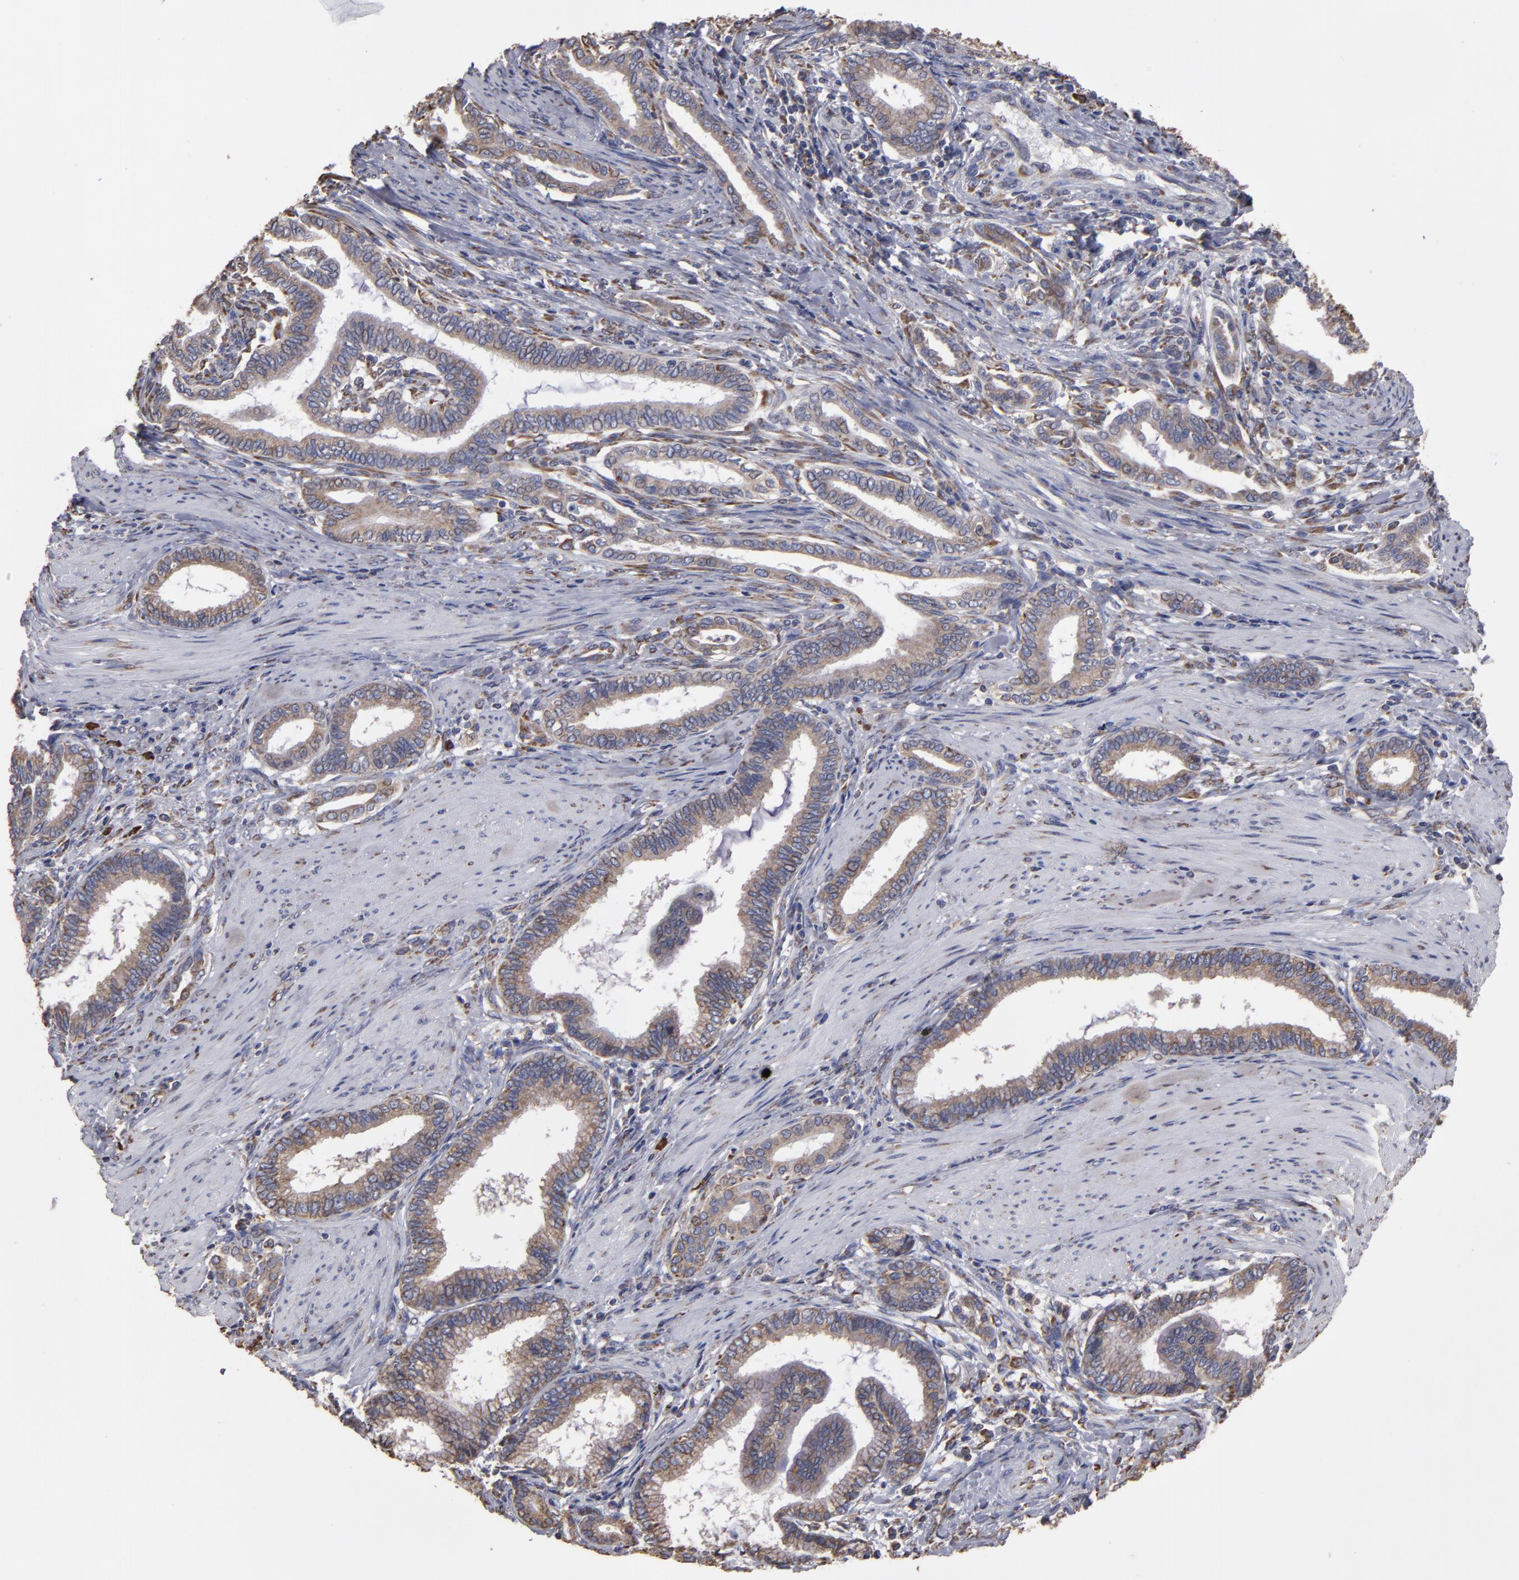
{"staining": {"intensity": "weak", "quantity": ">75%", "location": "cytoplasmic/membranous"}, "tissue": "pancreatic cancer", "cell_type": "Tumor cells", "image_type": "cancer", "snomed": [{"axis": "morphology", "description": "Adenocarcinoma, NOS"}, {"axis": "topography", "description": "Pancreas"}], "caption": "Immunohistochemistry of pancreatic cancer reveals low levels of weak cytoplasmic/membranous staining in about >75% of tumor cells. (brown staining indicates protein expression, while blue staining denotes nuclei).", "gene": "SND1", "patient": {"sex": "female", "age": 64}}